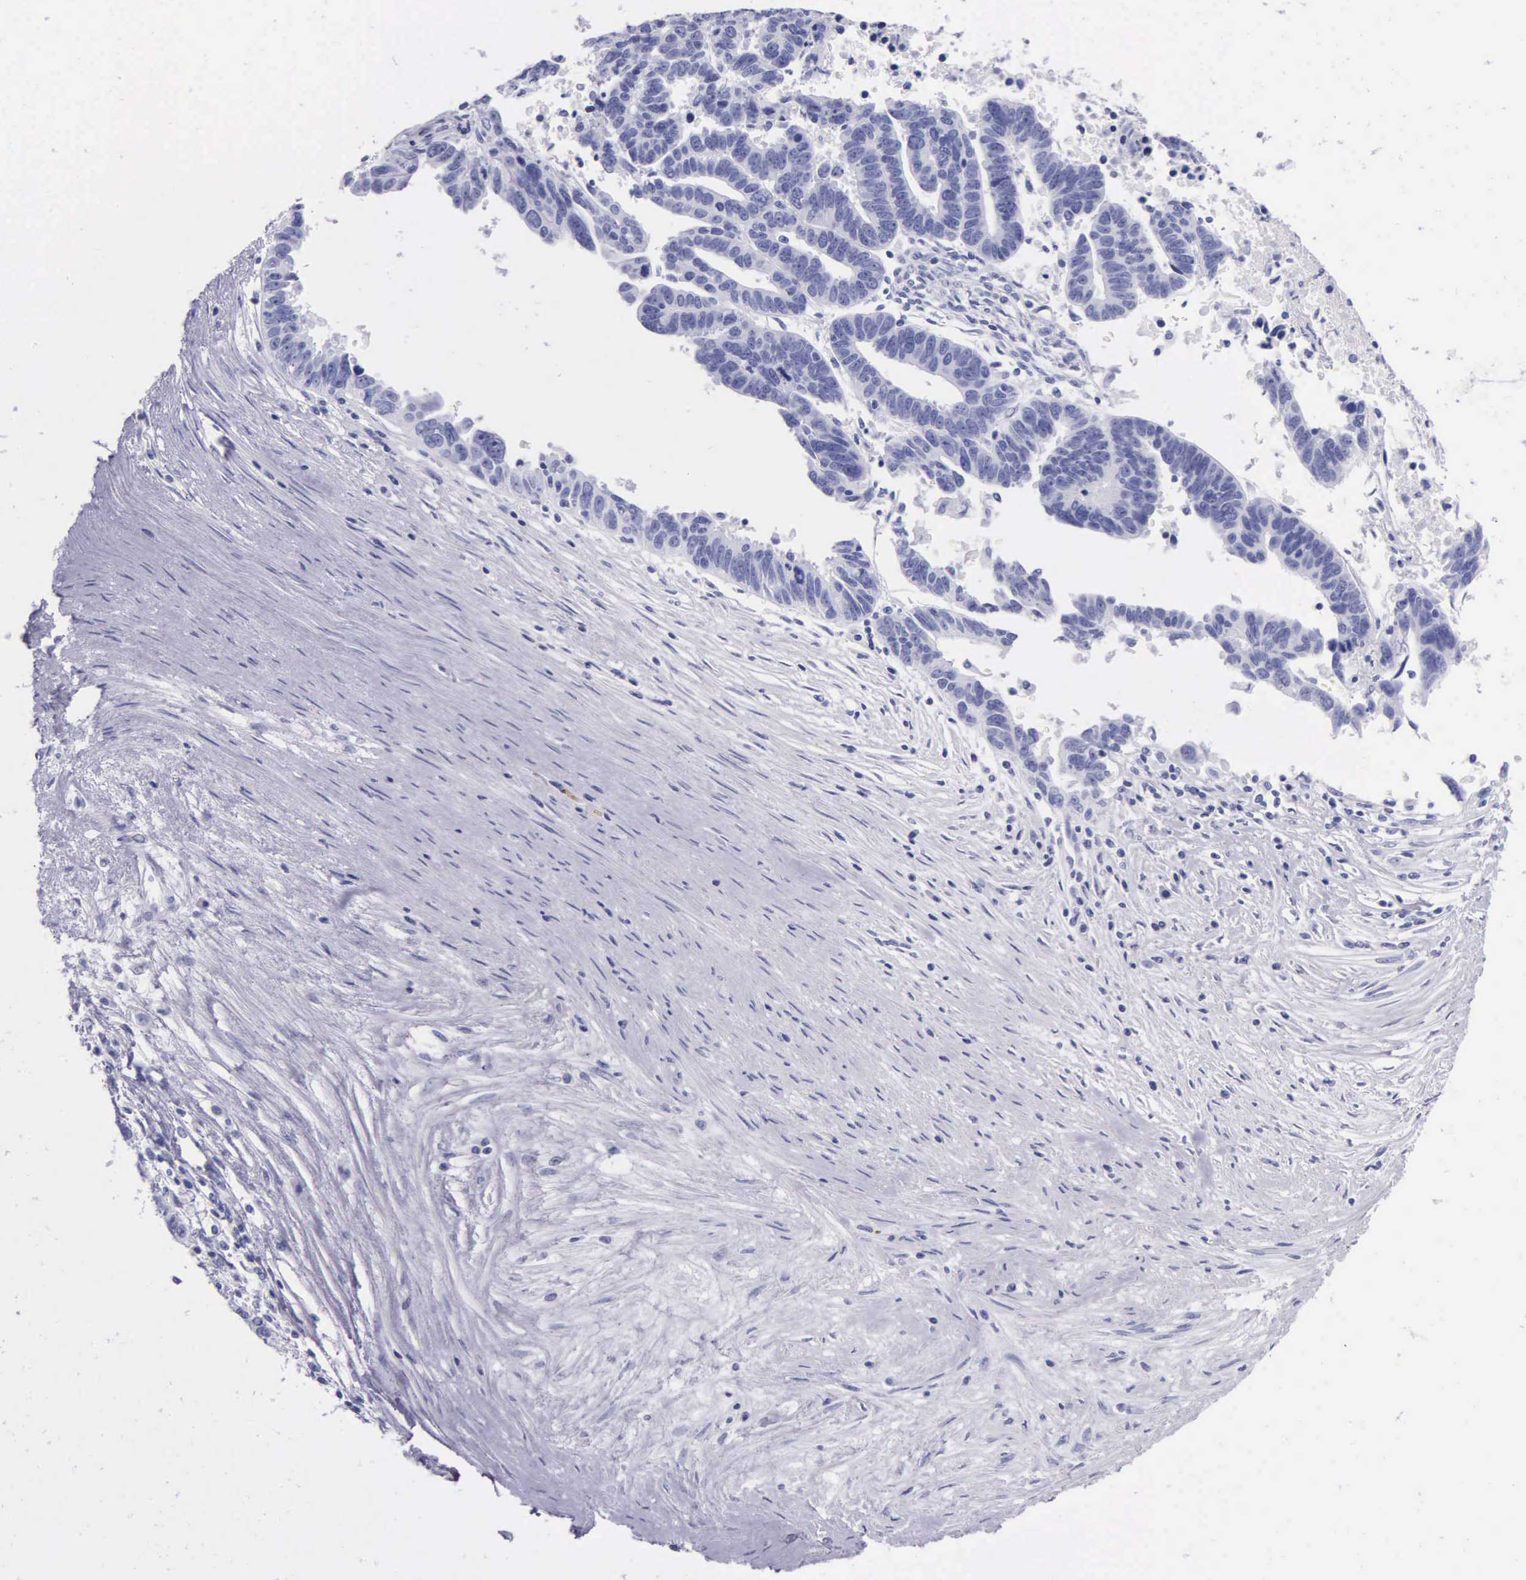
{"staining": {"intensity": "negative", "quantity": "none", "location": "none"}, "tissue": "ovarian cancer", "cell_type": "Tumor cells", "image_type": "cancer", "snomed": [{"axis": "morphology", "description": "Carcinoma, endometroid"}, {"axis": "morphology", "description": "Cystadenocarcinoma, serous, NOS"}, {"axis": "topography", "description": "Ovary"}], "caption": "A histopathology image of human ovarian serous cystadenocarcinoma is negative for staining in tumor cells.", "gene": "KLK3", "patient": {"sex": "female", "age": 45}}